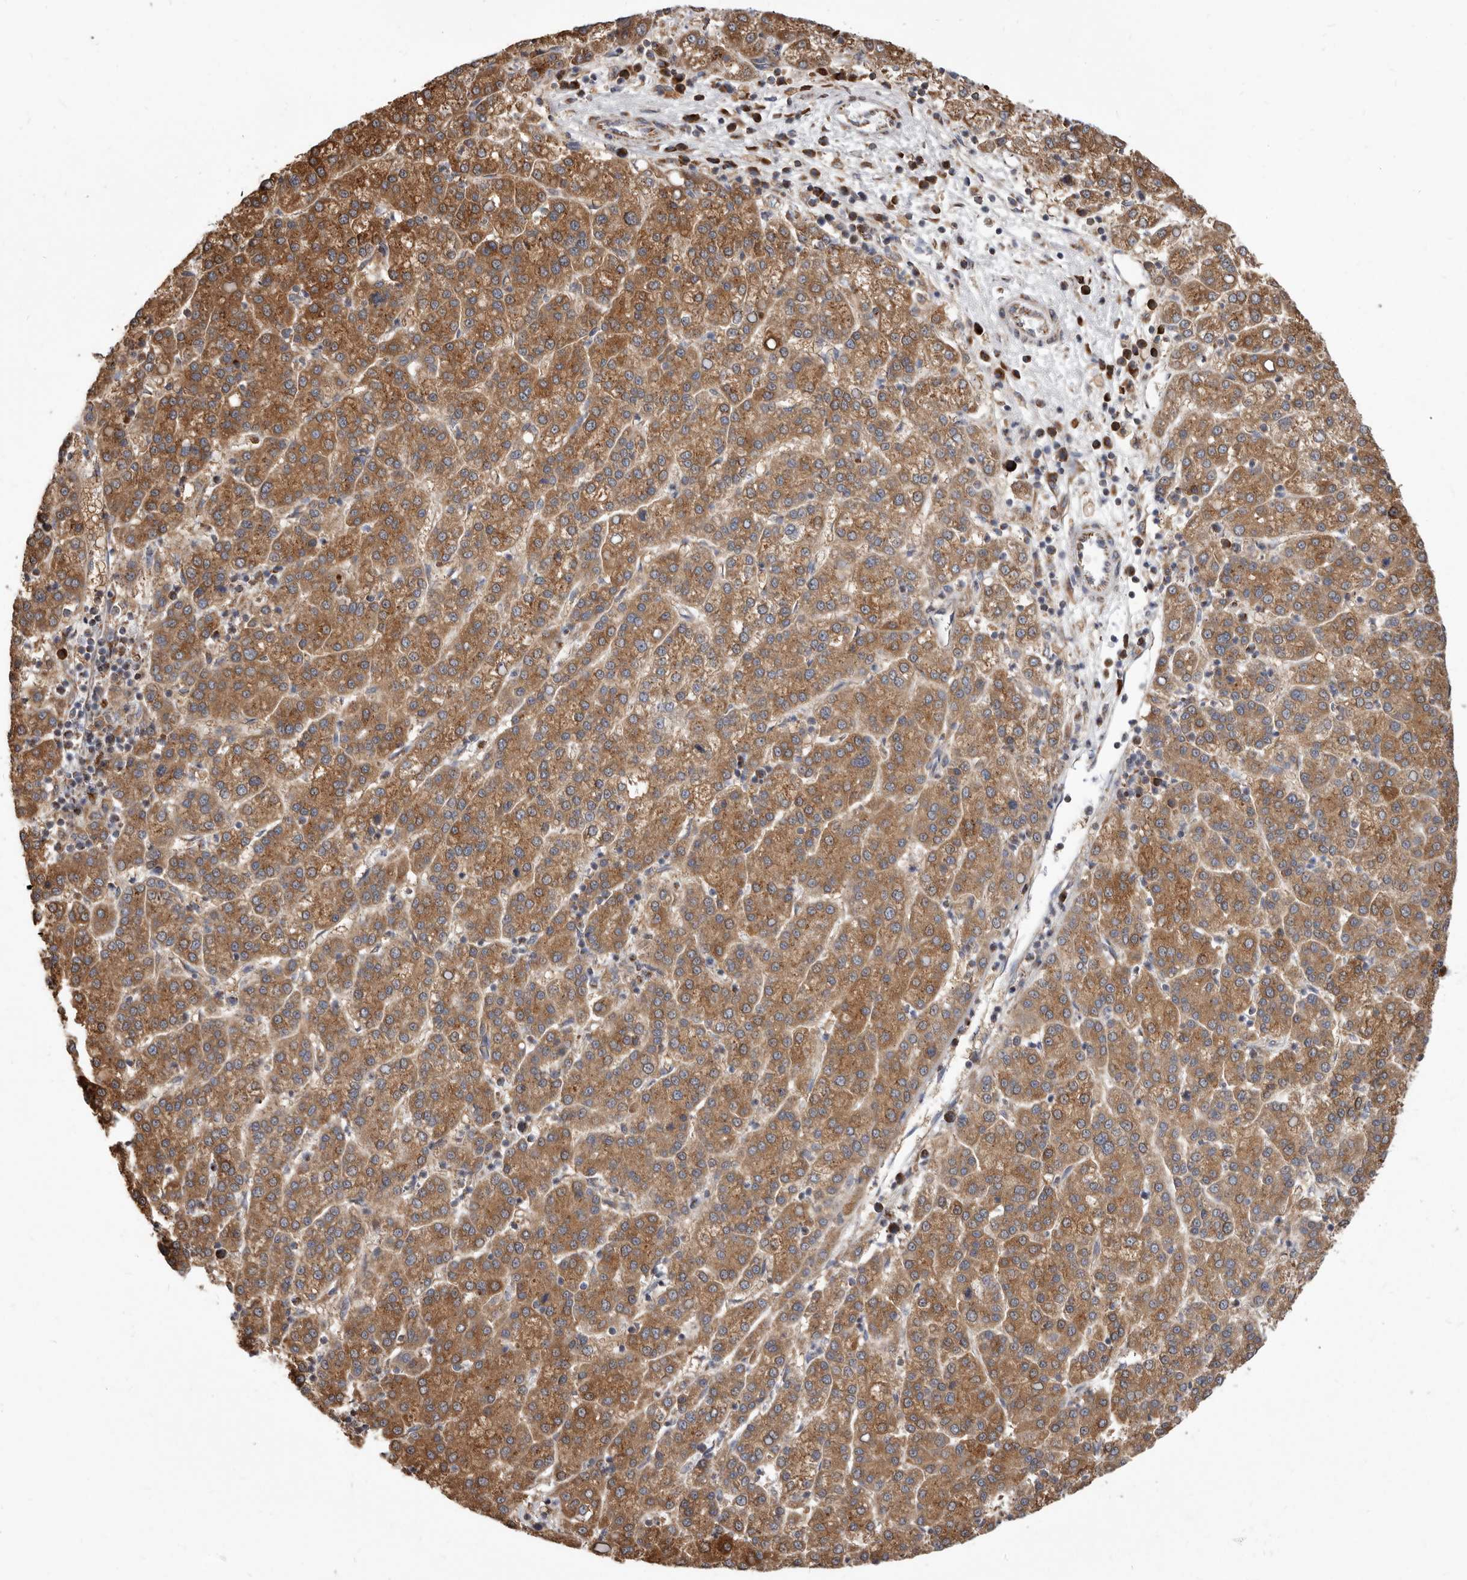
{"staining": {"intensity": "moderate", "quantity": ">75%", "location": "cytoplasmic/membranous"}, "tissue": "liver cancer", "cell_type": "Tumor cells", "image_type": "cancer", "snomed": [{"axis": "morphology", "description": "Carcinoma, Hepatocellular, NOS"}, {"axis": "topography", "description": "Liver"}], "caption": "Immunohistochemistry (IHC) histopathology image of human hepatocellular carcinoma (liver) stained for a protein (brown), which exhibits medium levels of moderate cytoplasmic/membranous staining in about >75% of tumor cells.", "gene": "CDK5RAP3", "patient": {"sex": "female", "age": 58}}